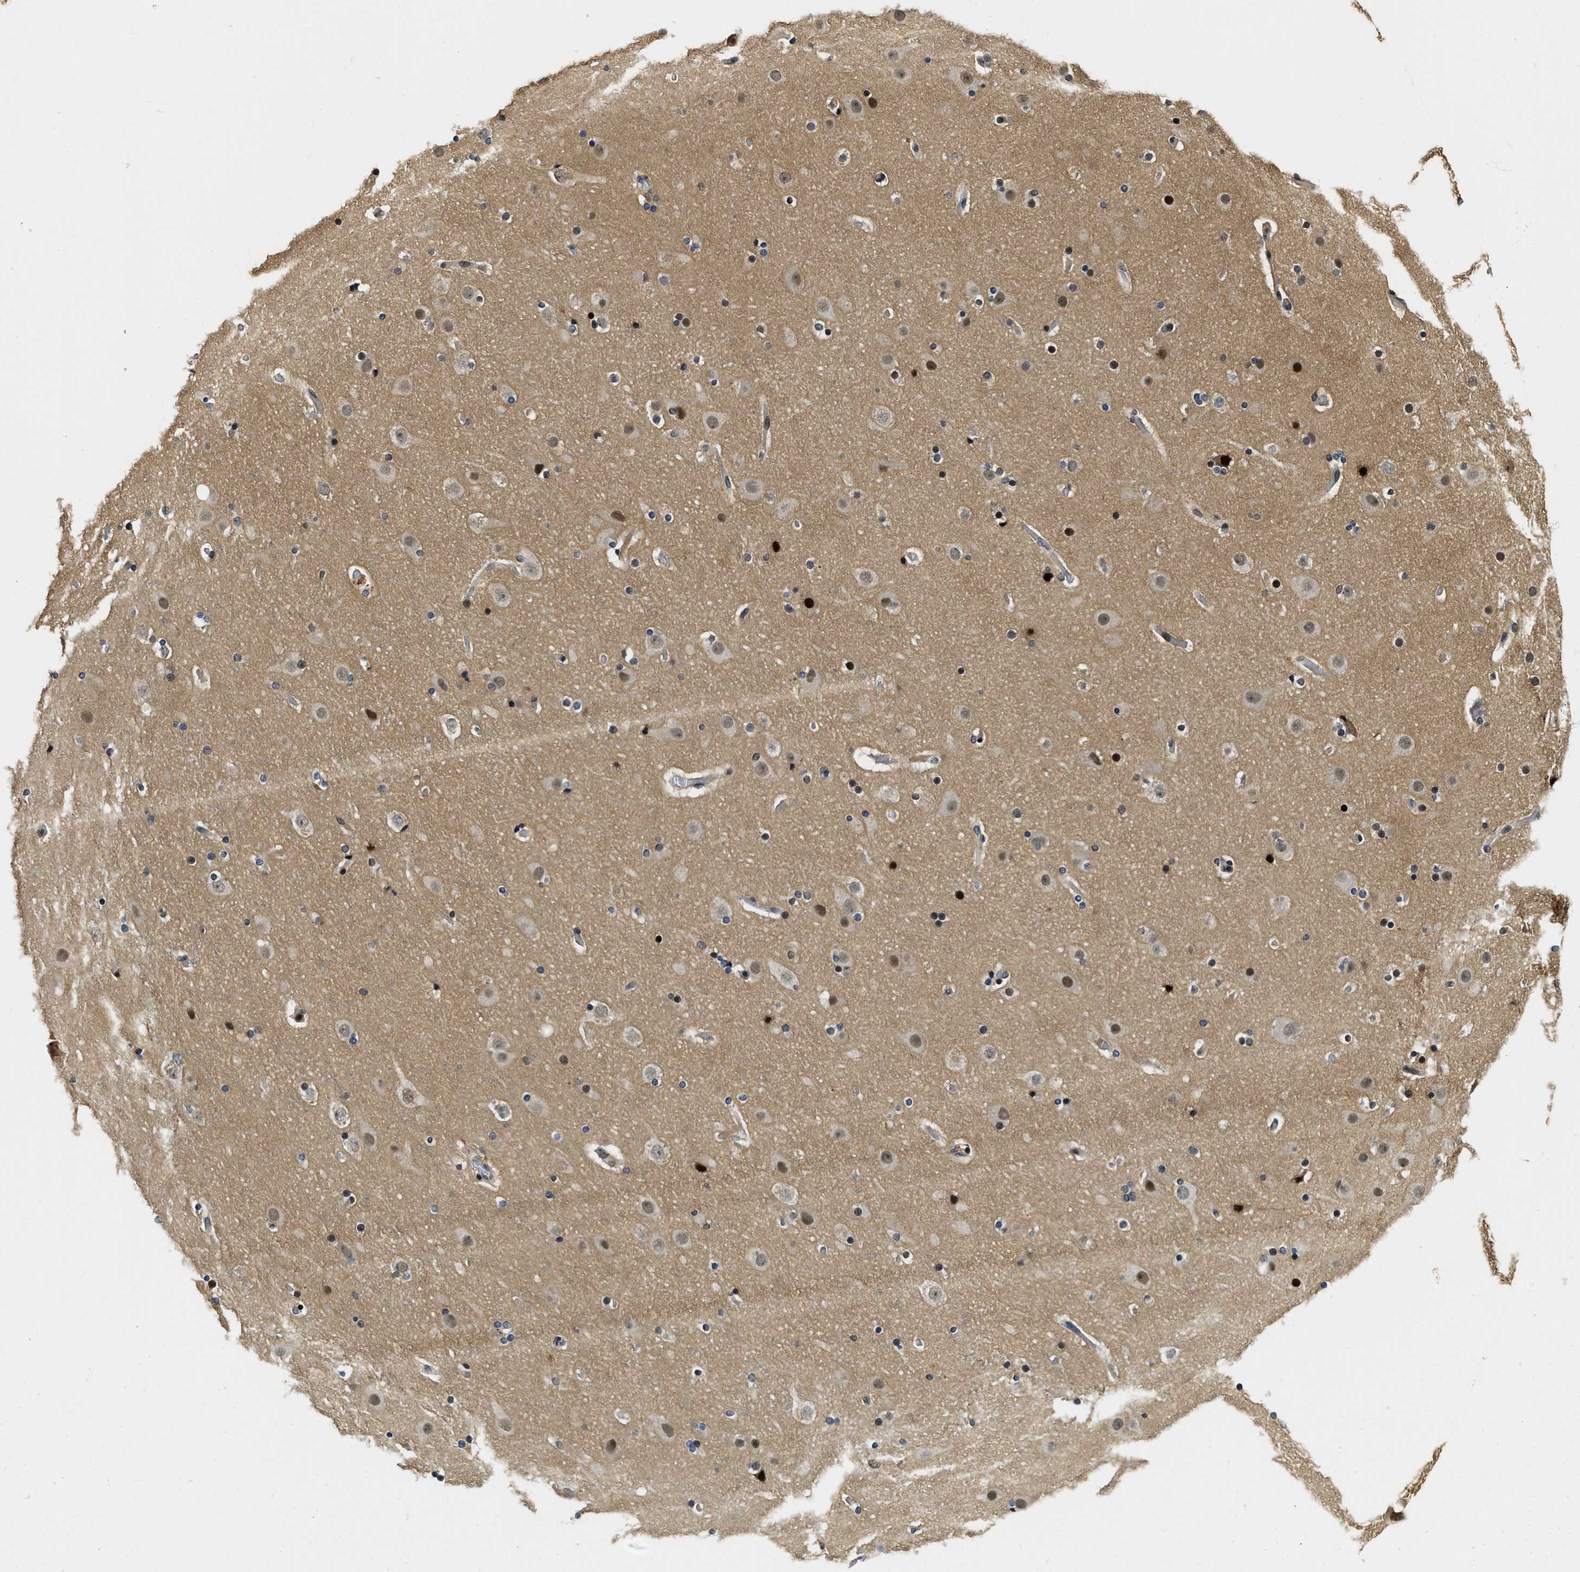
{"staining": {"intensity": "moderate", "quantity": "25%-75%", "location": "cytoplasmic/membranous,nuclear"}, "tissue": "cerebral cortex", "cell_type": "Endothelial cells", "image_type": "normal", "snomed": [{"axis": "morphology", "description": "Normal tissue, NOS"}, {"axis": "topography", "description": "Cerebral cortex"}], "caption": "Cerebral cortex stained for a protein displays moderate cytoplasmic/membranous,nuclear positivity in endothelial cells.", "gene": "ADSL", "patient": {"sex": "male", "age": 57}}